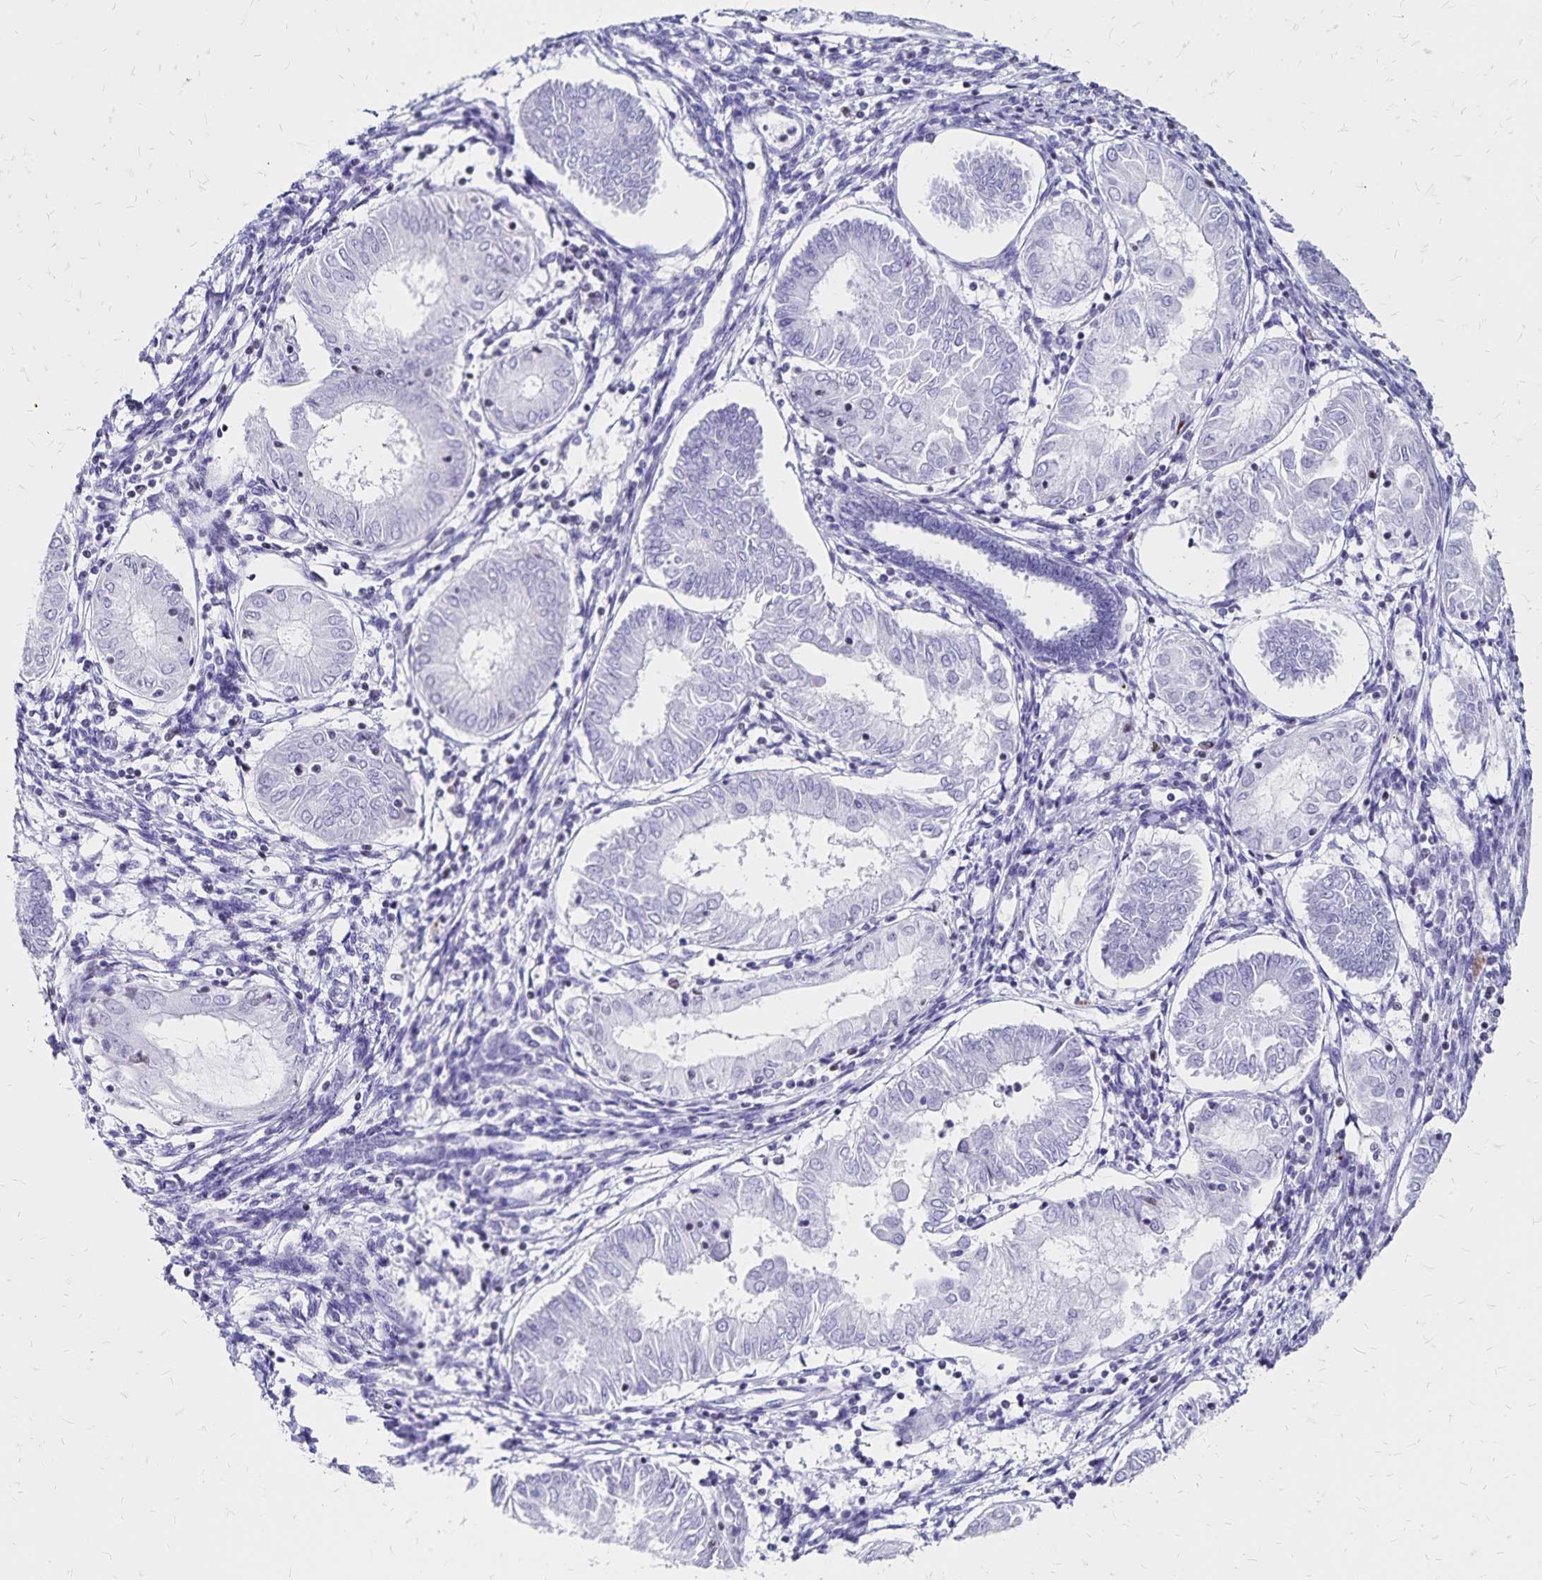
{"staining": {"intensity": "negative", "quantity": "none", "location": "none"}, "tissue": "endometrial cancer", "cell_type": "Tumor cells", "image_type": "cancer", "snomed": [{"axis": "morphology", "description": "Adenocarcinoma, NOS"}, {"axis": "topography", "description": "Endometrium"}], "caption": "Tumor cells are negative for brown protein staining in endometrial cancer (adenocarcinoma).", "gene": "IKZF1", "patient": {"sex": "female", "age": 68}}